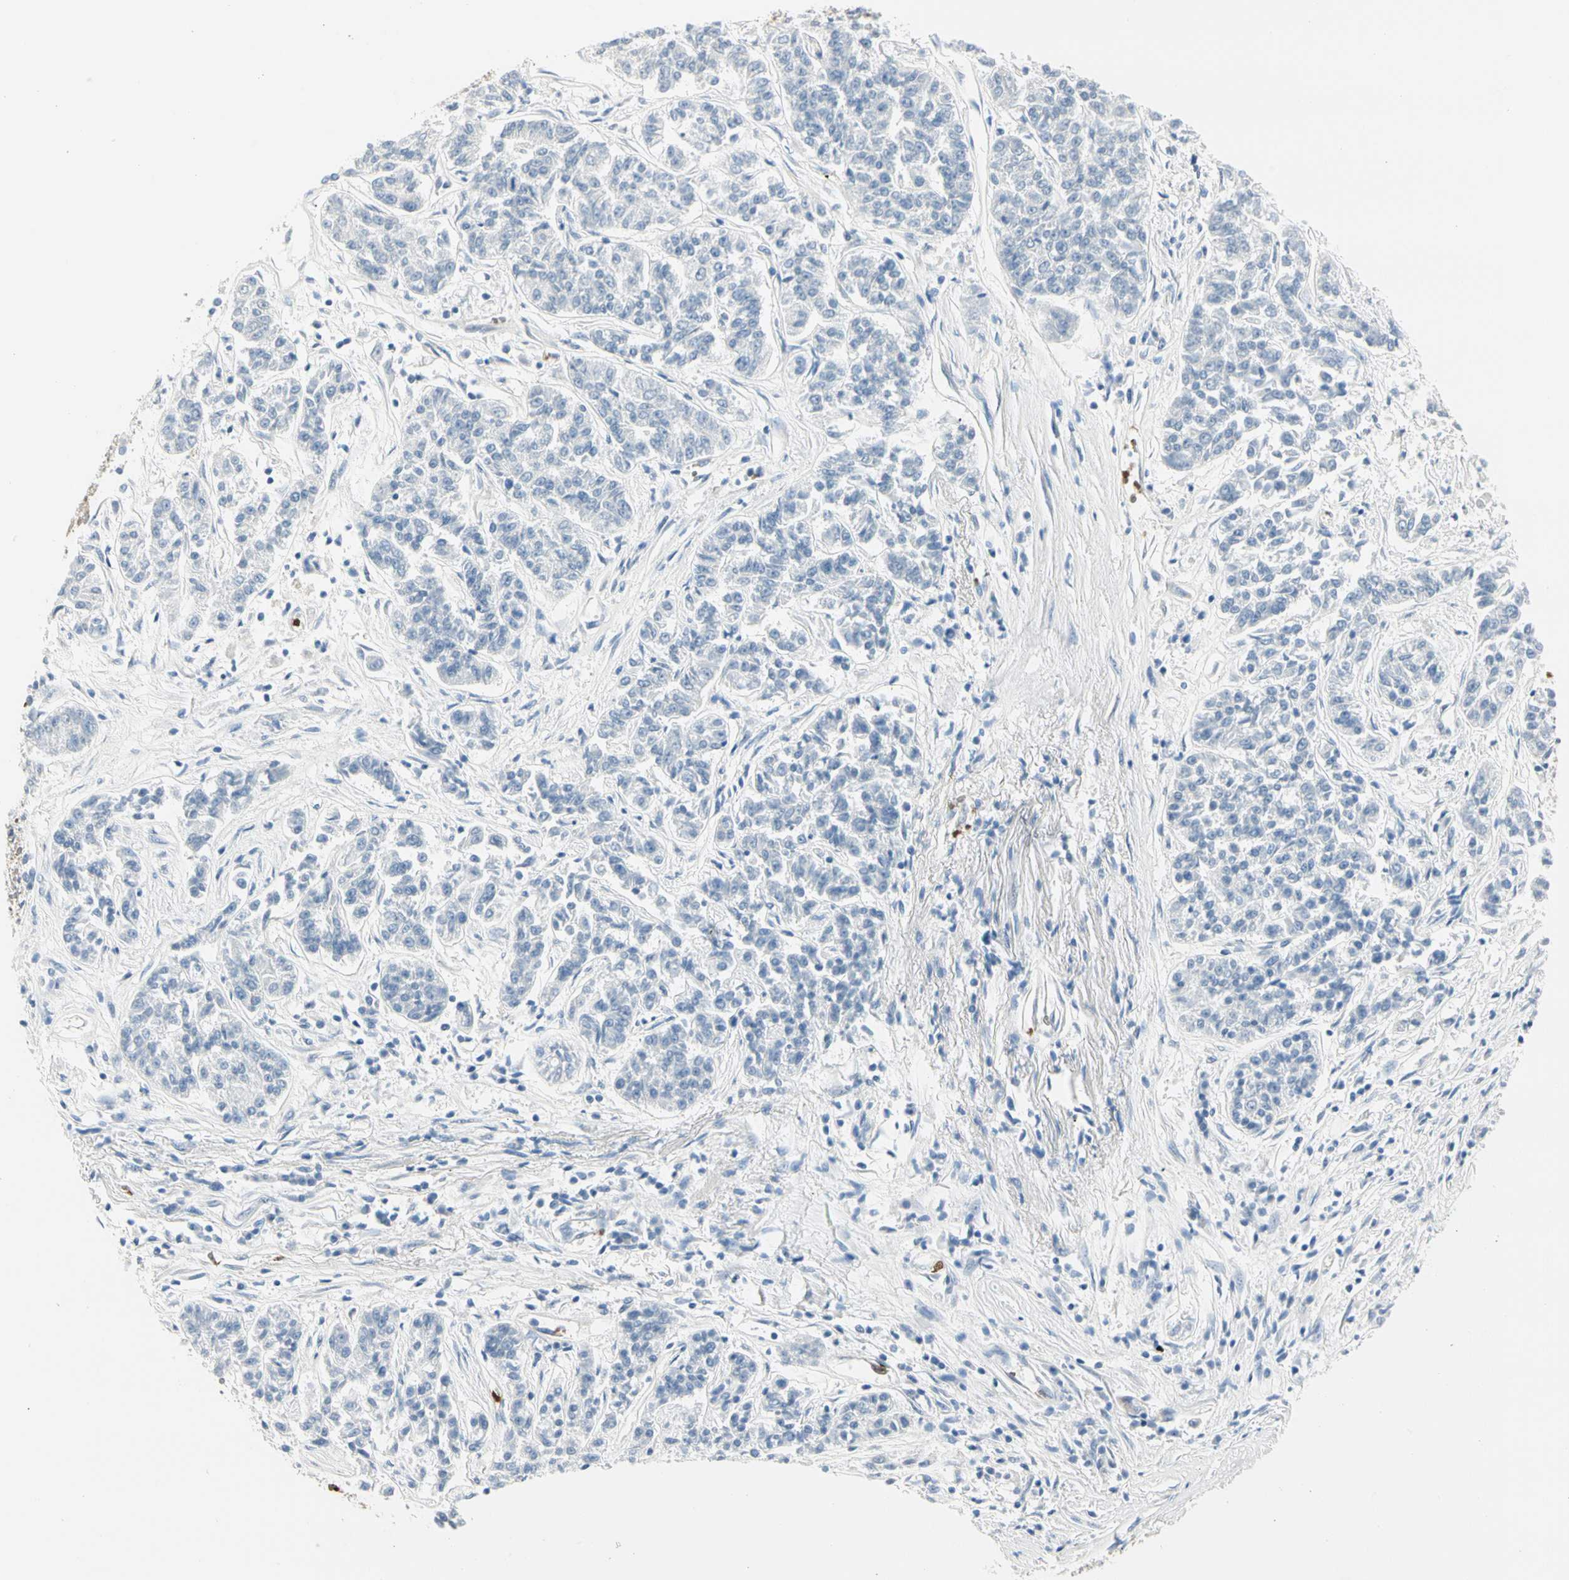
{"staining": {"intensity": "negative", "quantity": "none", "location": "none"}, "tissue": "lung cancer", "cell_type": "Tumor cells", "image_type": "cancer", "snomed": [{"axis": "morphology", "description": "Adenocarcinoma, NOS"}, {"axis": "topography", "description": "Lung"}], "caption": "A high-resolution histopathology image shows immunohistochemistry (IHC) staining of lung adenocarcinoma, which displays no significant expression in tumor cells.", "gene": "CA1", "patient": {"sex": "male", "age": 84}}